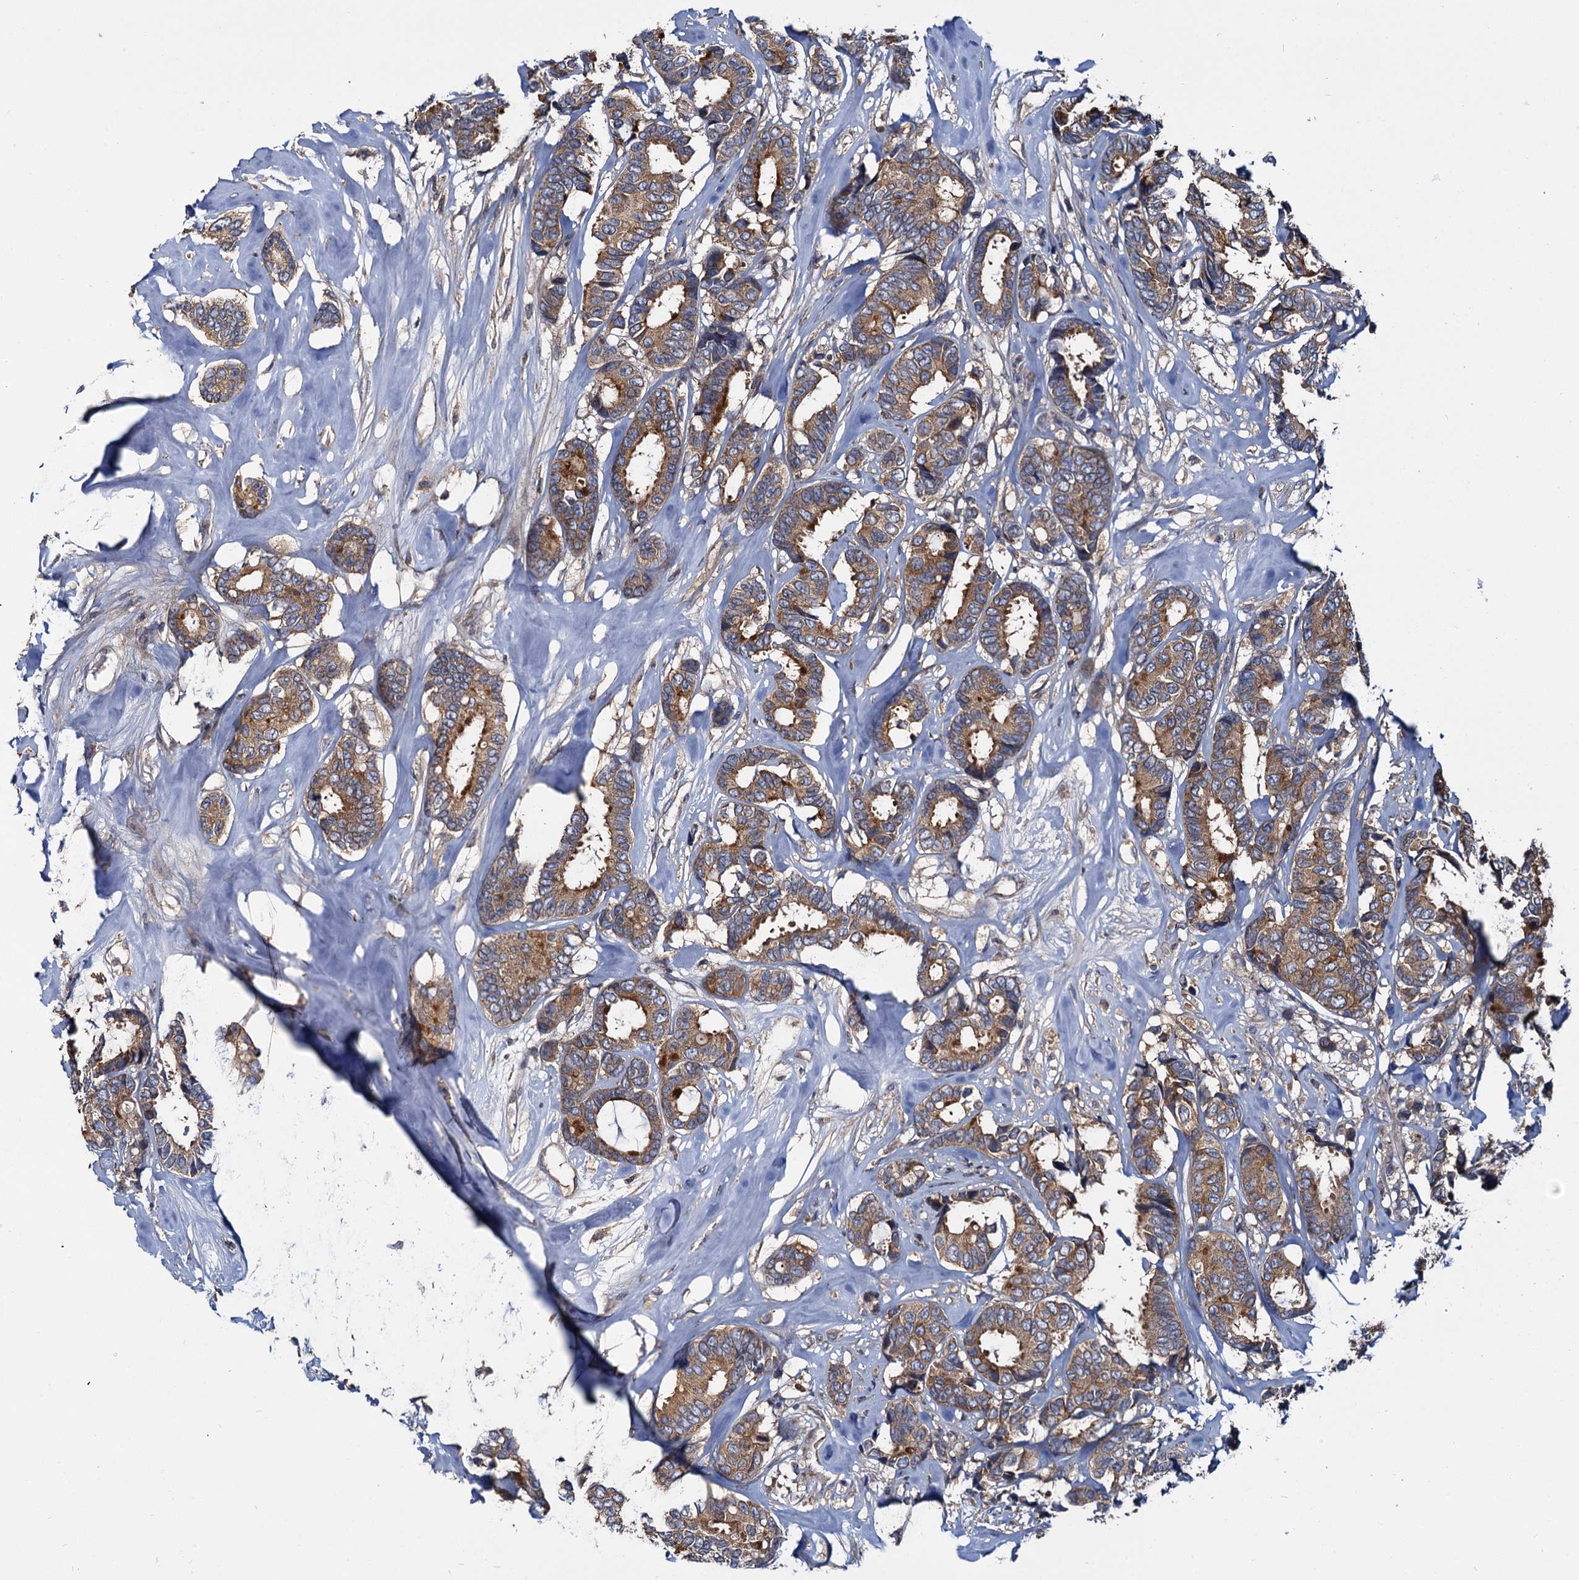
{"staining": {"intensity": "moderate", "quantity": ">75%", "location": "cytoplasmic/membranous"}, "tissue": "breast cancer", "cell_type": "Tumor cells", "image_type": "cancer", "snomed": [{"axis": "morphology", "description": "Duct carcinoma"}, {"axis": "topography", "description": "Breast"}], "caption": "Human breast intraductal carcinoma stained with a brown dye reveals moderate cytoplasmic/membranous positive expression in about >75% of tumor cells.", "gene": "CEP192", "patient": {"sex": "female", "age": 87}}